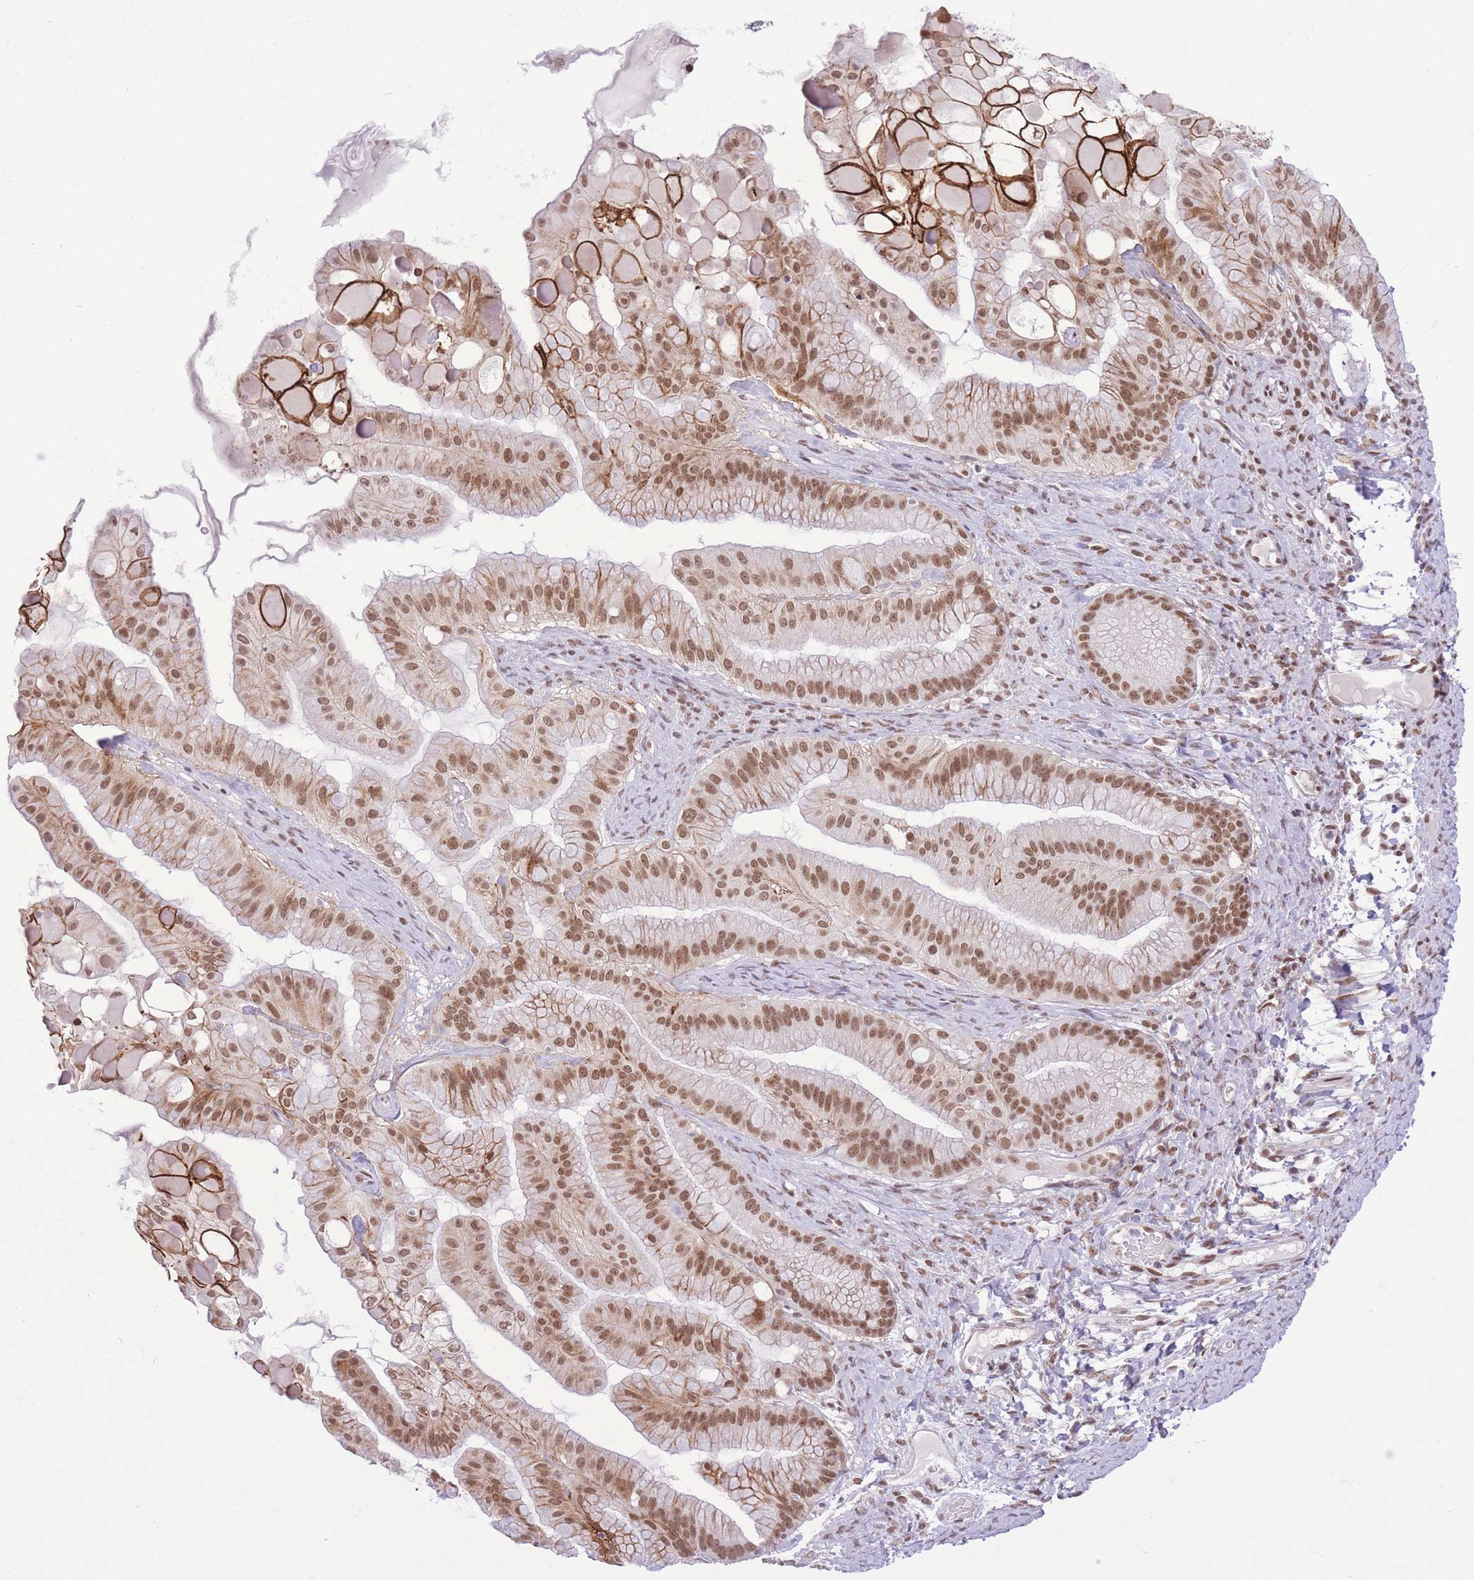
{"staining": {"intensity": "moderate", "quantity": ">75%", "location": "nuclear"}, "tissue": "ovarian cancer", "cell_type": "Tumor cells", "image_type": "cancer", "snomed": [{"axis": "morphology", "description": "Cystadenocarcinoma, mucinous, NOS"}, {"axis": "topography", "description": "Ovary"}], "caption": "Ovarian cancer stained with DAB (3,3'-diaminobenzidine) immunohistochemistry shows medium levels of moderate nuclear positivity in approximately >75% of tumor cells.", "gene": "ZBED5", "patient": {"sex": "female", "age": 61}}